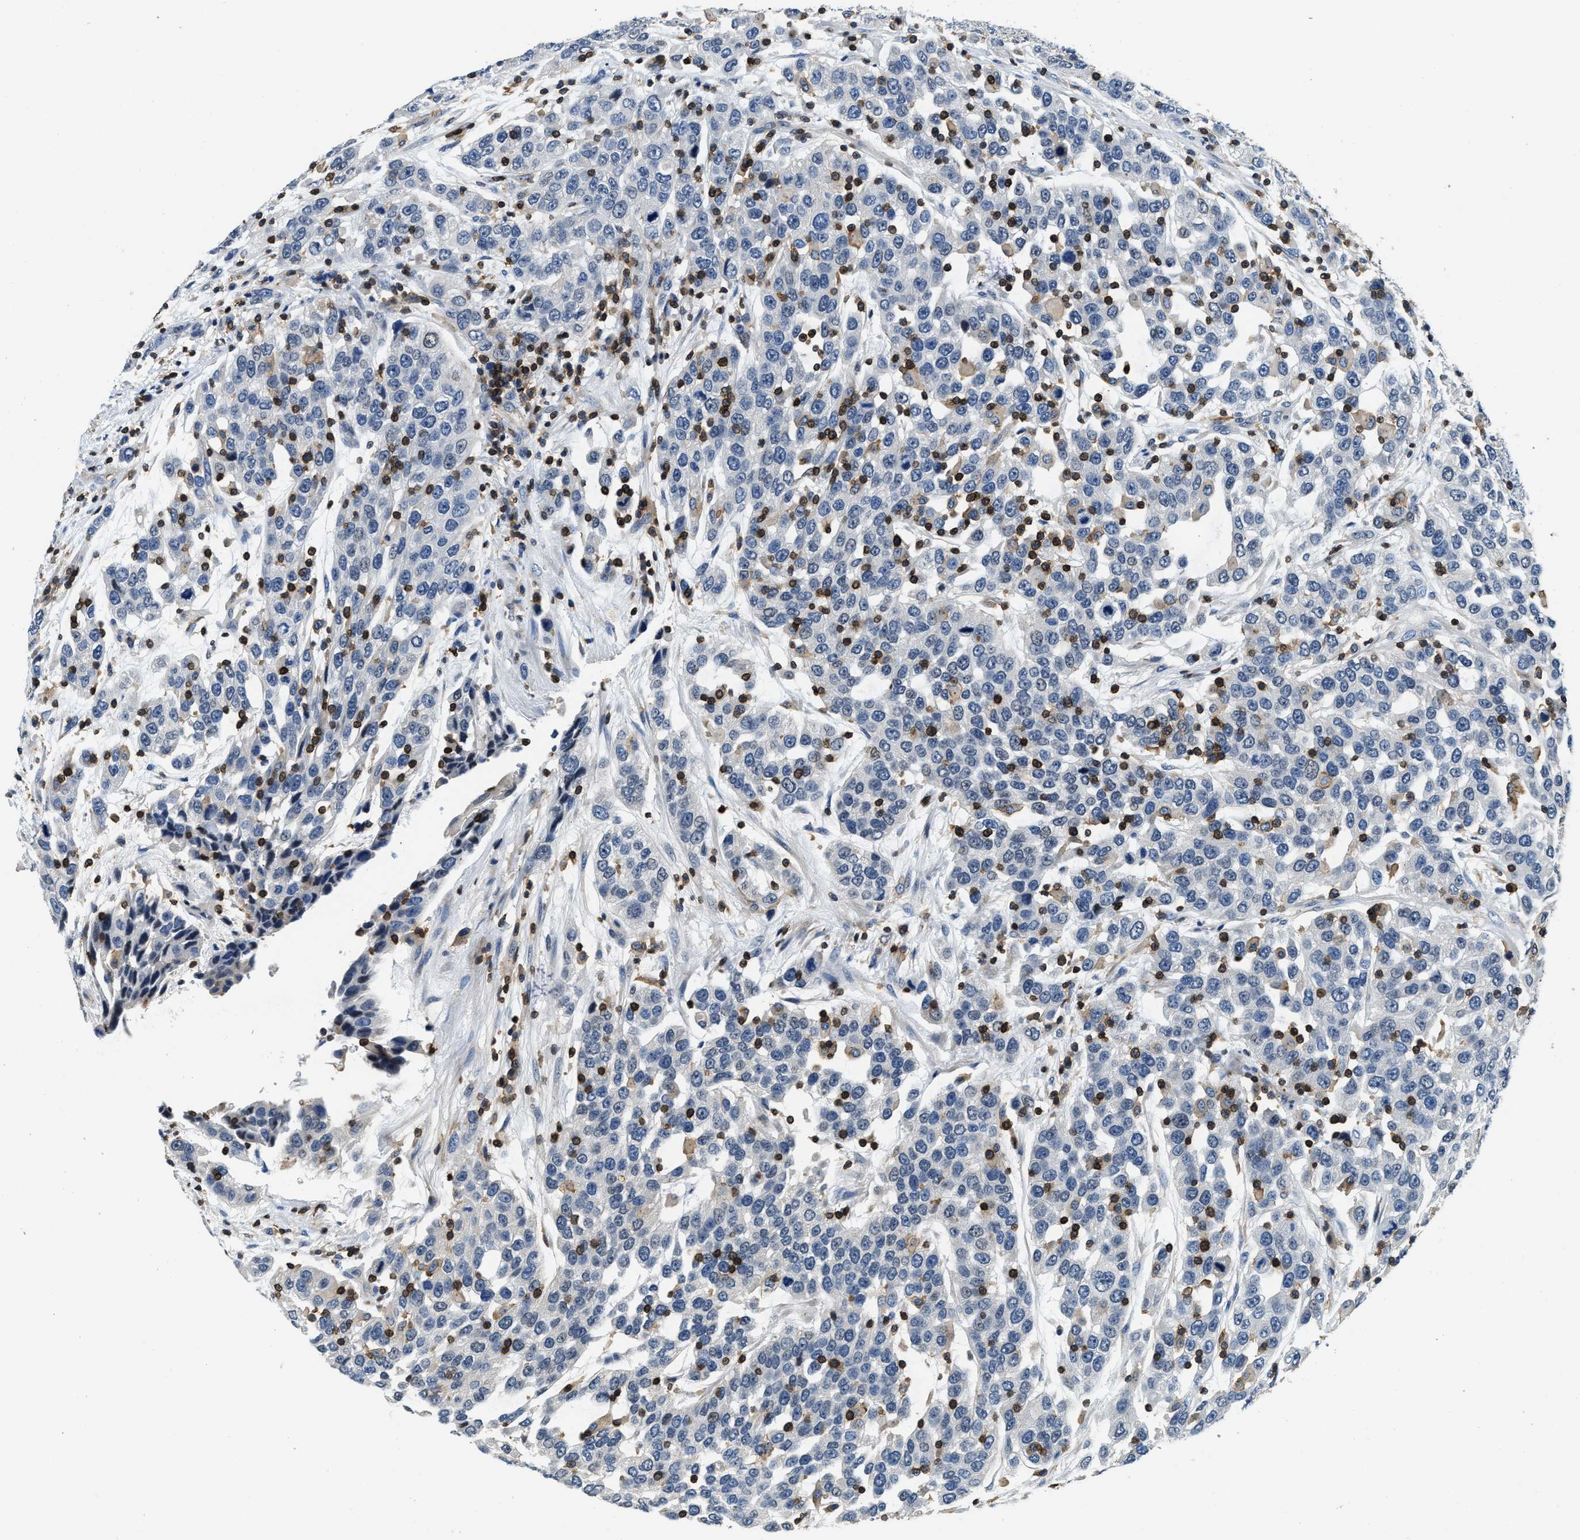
{"staining": {"intensity": "negative", "quantity": "none", "location": "none"}, "tissue": "urothelial cancer", "cell_type": "Tumor cells", "image_type": "cancer", "snomed": [{"axis": "morphology", "description": "Urothelial carcinoma, High grade"}, {"axis": "topography", "description": "Urinary bladder"}], "caption": "Tumor cells show no significant expression in urothelial cancer.", "gene": "MYO1G", "patient": {"sex": "female", "age": 80}}